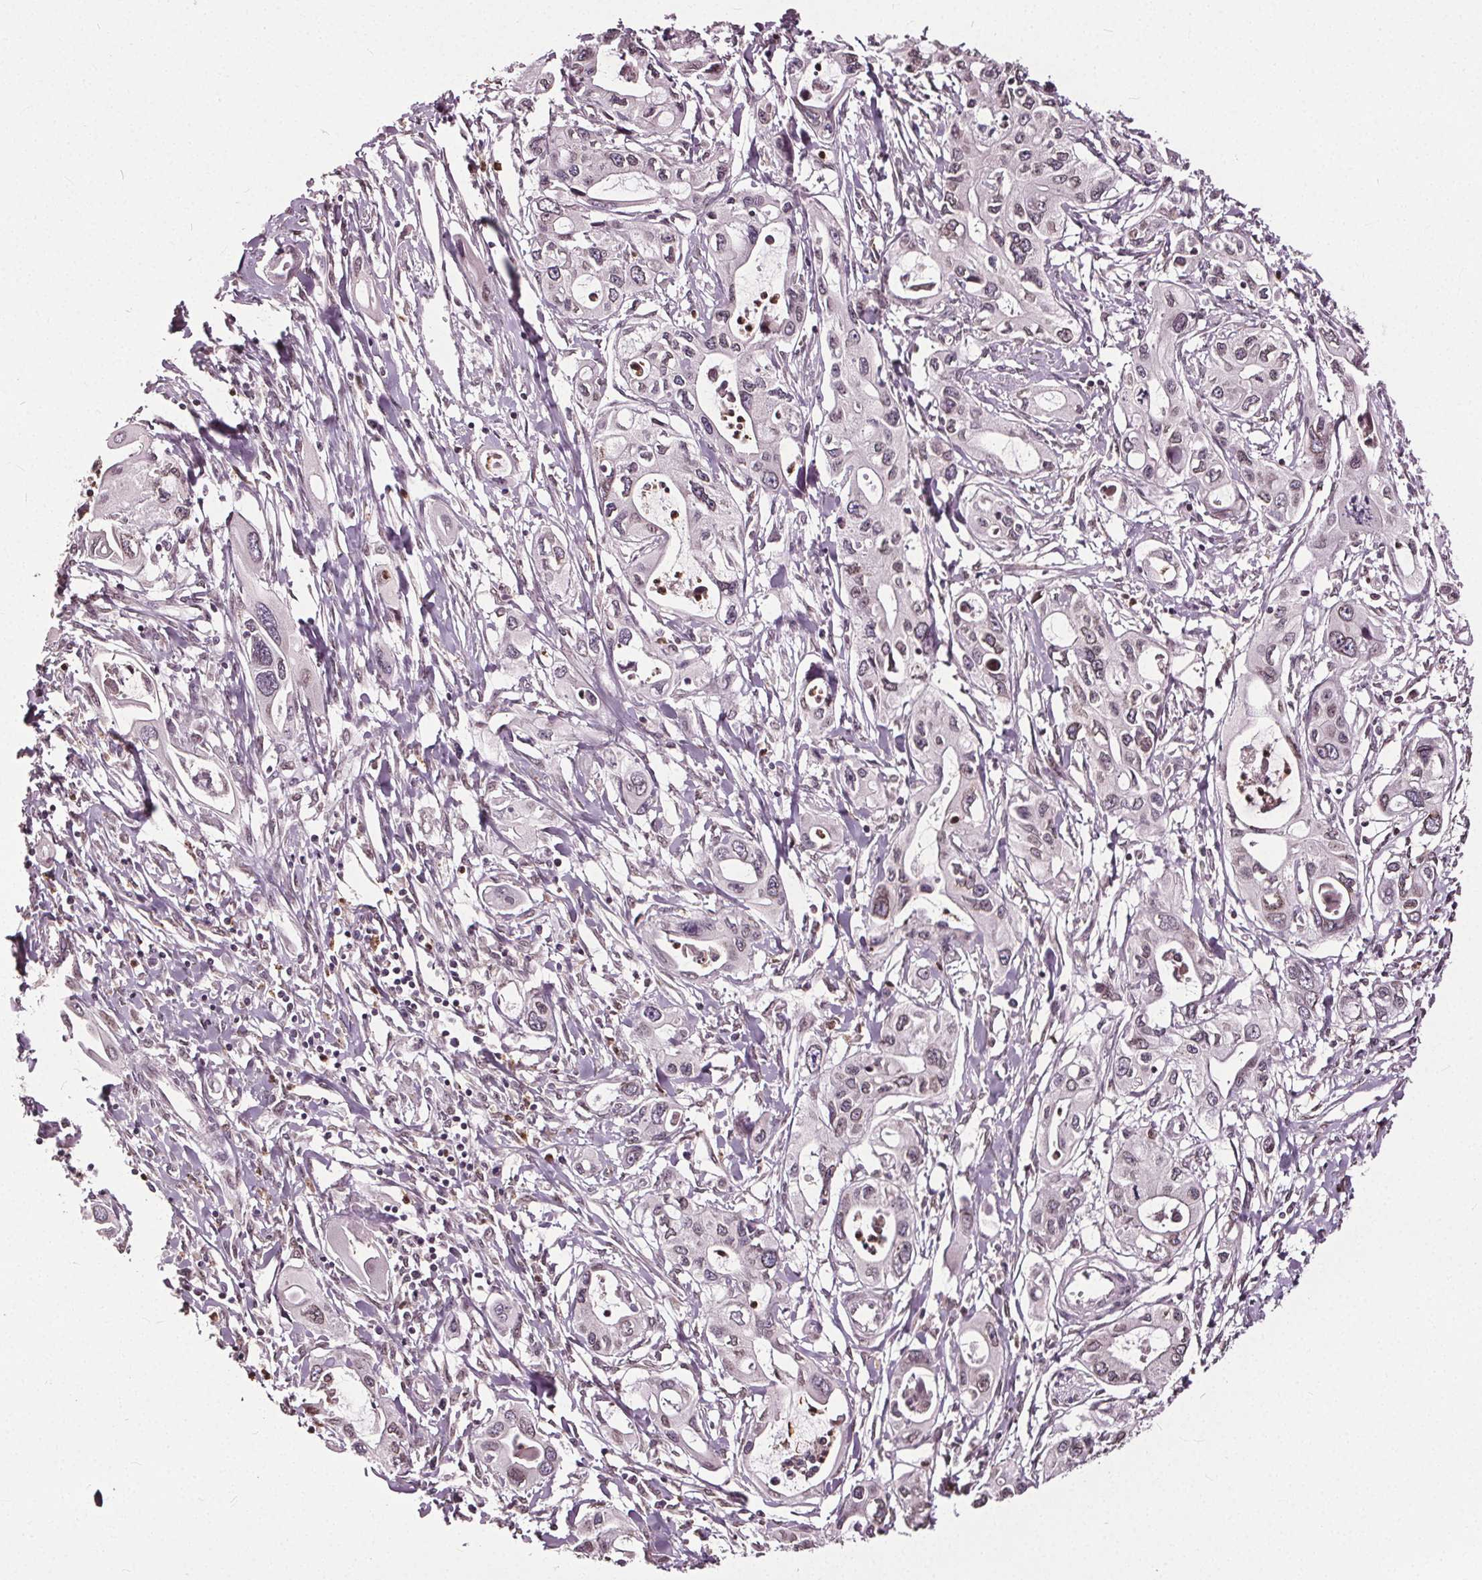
{"staining": {"intensity": "negative", "quantity": "none", "location": "none"}, "tissue": "pancreatic cancer", "cell_type": "Tumor cells", "image_type": "cancer", "snomed": [{"axis": "morphology", "description": "Adenocarcinoma, NOS"}, {"axis": "topography", "description": "Pancreas"}], "caption": "This photomicrograph is of adenocarcinoma (pancreatic) stained with IHC to label a protein in brown with the nuclei are counter-stained blue. There is no staining in tumor cells.", "gene": "TTC39C", "patient": {"sex": "male", "age": 60}}